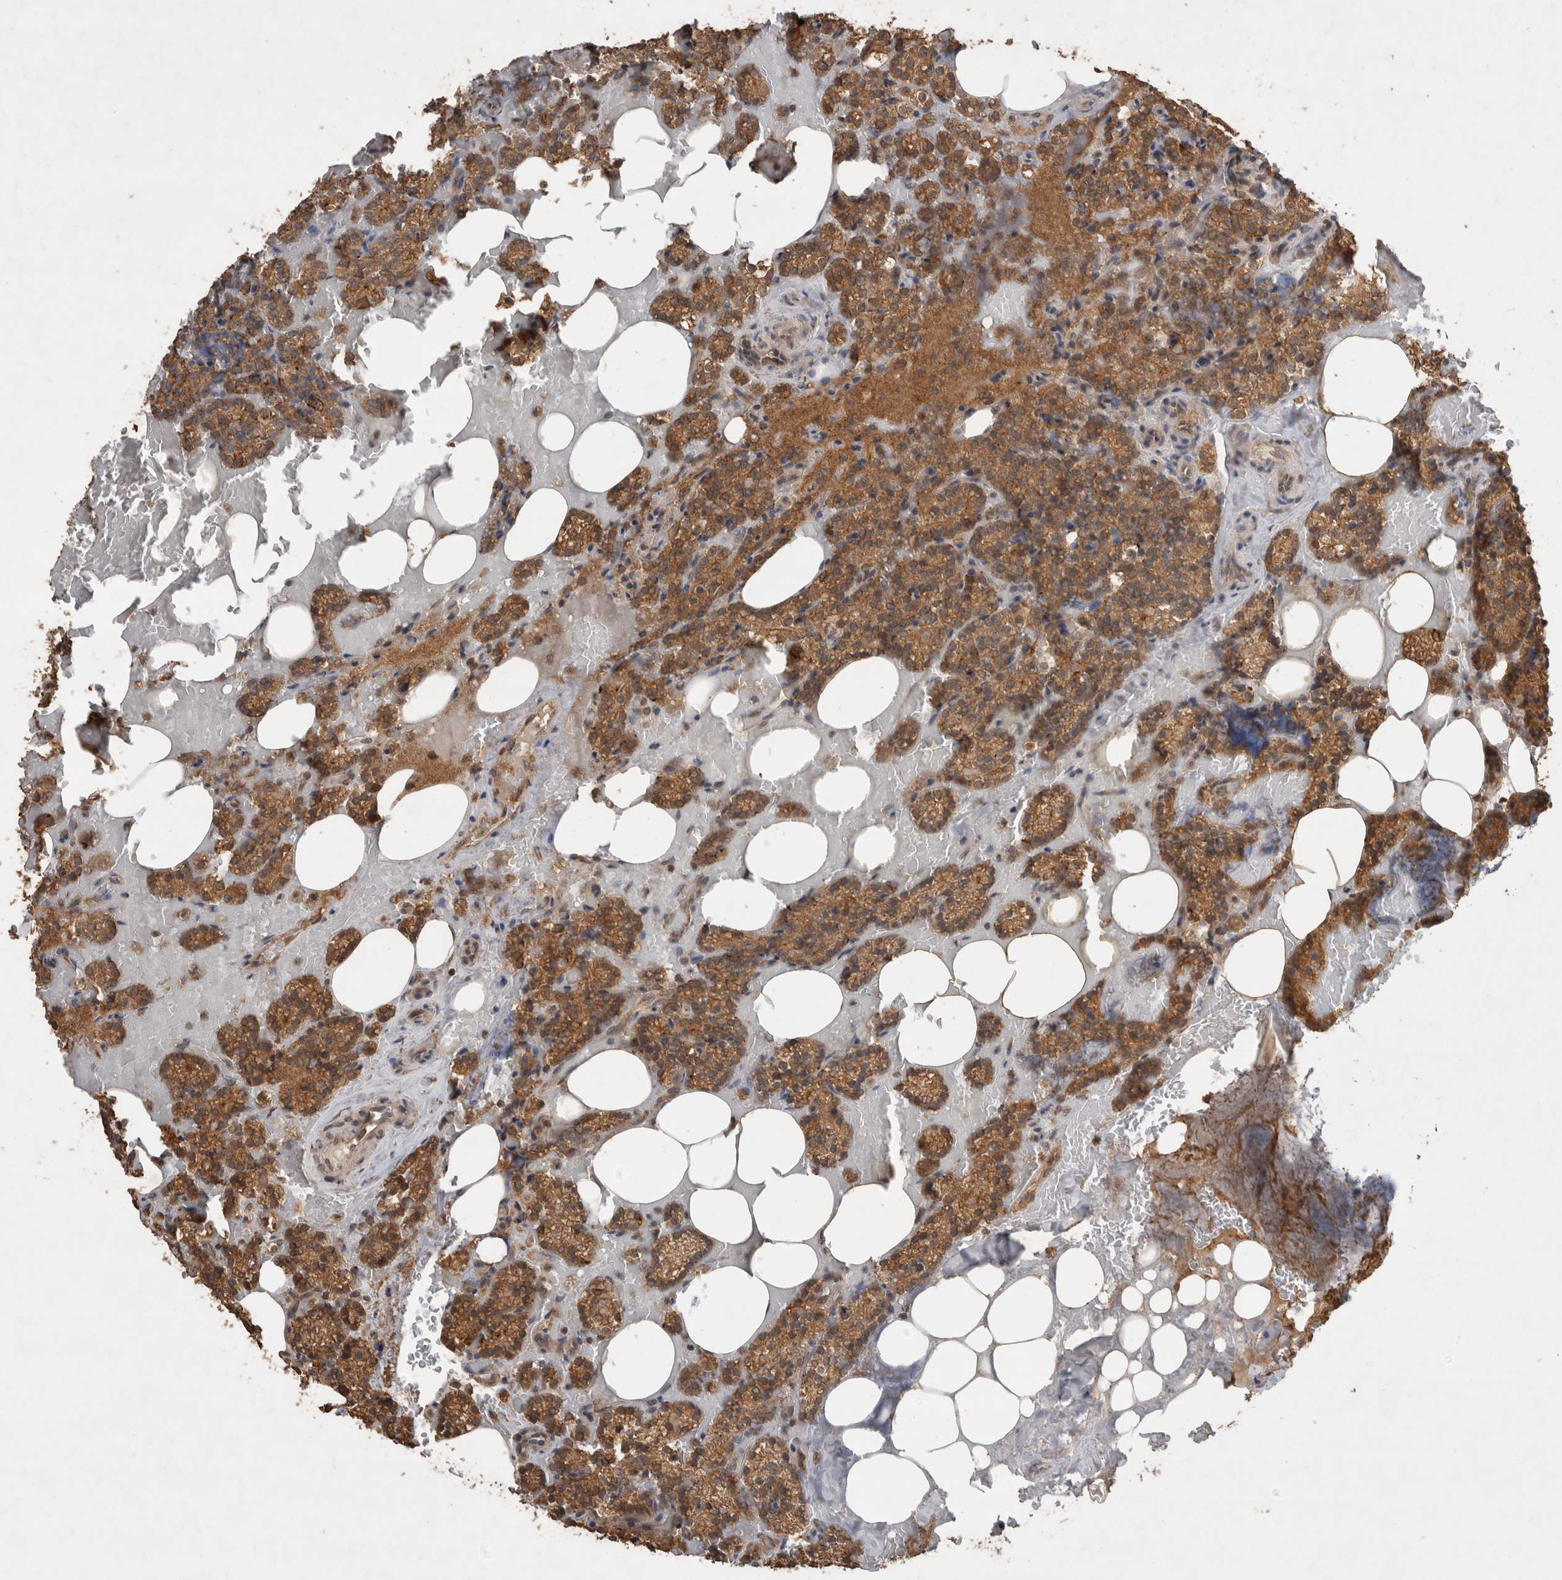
{"staining": {"intensity": "strong", "quantity": ">75%", "location": "cytoplasmic/membranous"}, "tissue": "parathyroid gland", "cell_type": "Glandular cells", "image_type": "normal", "snomed": [{"axis": "morphology", "description": "Normal tissue, NOS"}, {"axis": "topography", "description": "Parathyroid gland"}], "caption": "Strong cytoplasmic/membranous staining for a protein is appreciated in about >75% of glandular cells of normal parathyroid gland using IHC.", "gene": "OTUD7B", "patient": {"sex": "female", "age": 78}}